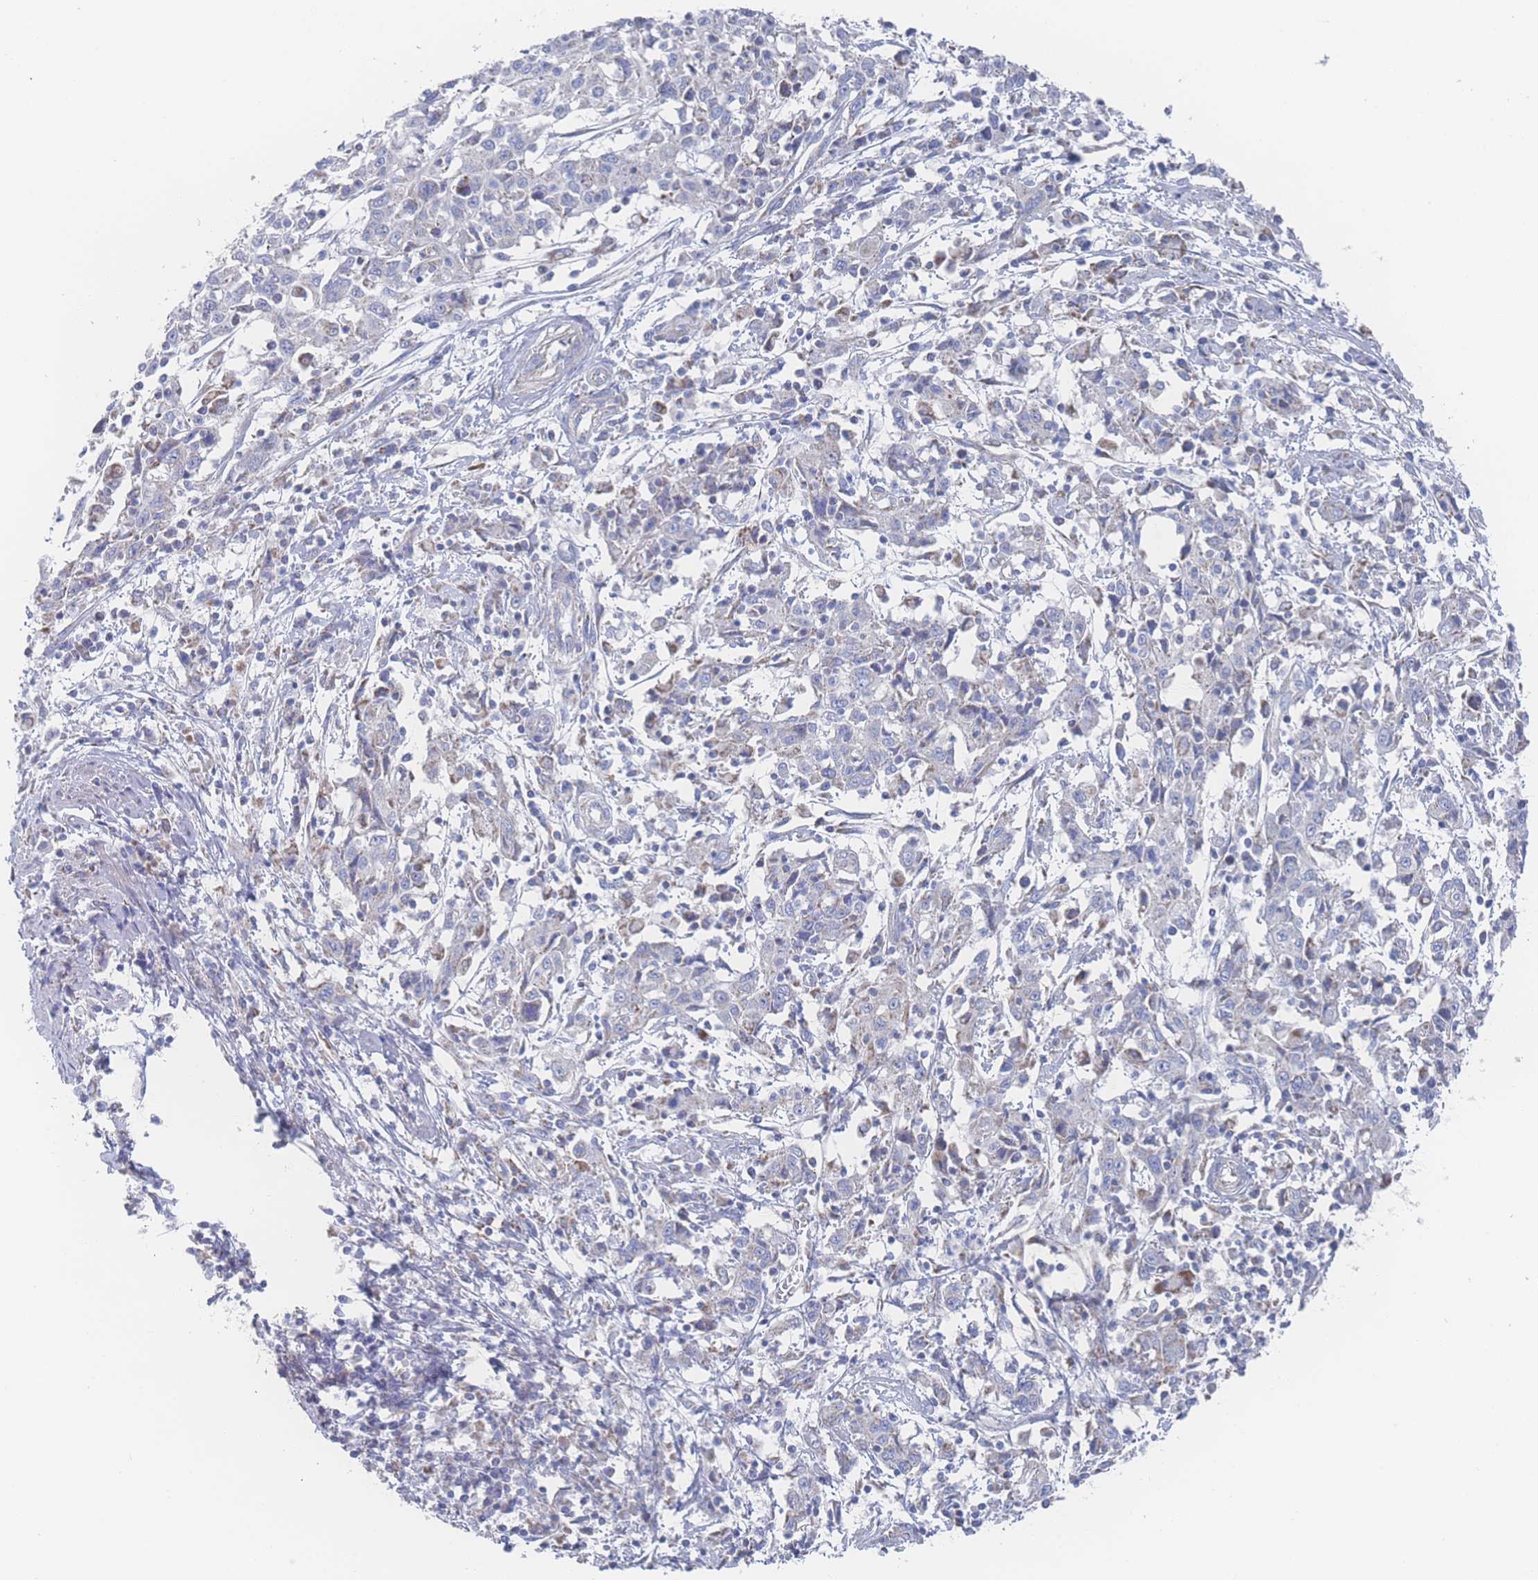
{"staining": {"intensity": "weak", "quantity": "<25%", "location": "cytoplasmic/membranous"}, "tissue": "cervical cancer", "cell_type": "Tumor cells", "image_type": "cancer", "snomed": [{"axis": "morphology", "description": "Squamous cell carcinoma, NOS"}, {"axis": "topography", "description": "Cervix"}], "caption": "Image shows no significant protein staining in tumor cells of cervical cancer (squamous cell carcinoma). (DAB (3,3'-diaminobenzidine) immunohistochemistry (IHC) visualized using brightfield microscopy, high magnification).", "gene": "SNPH", "patient": {"sex": "female", "age": 46}}